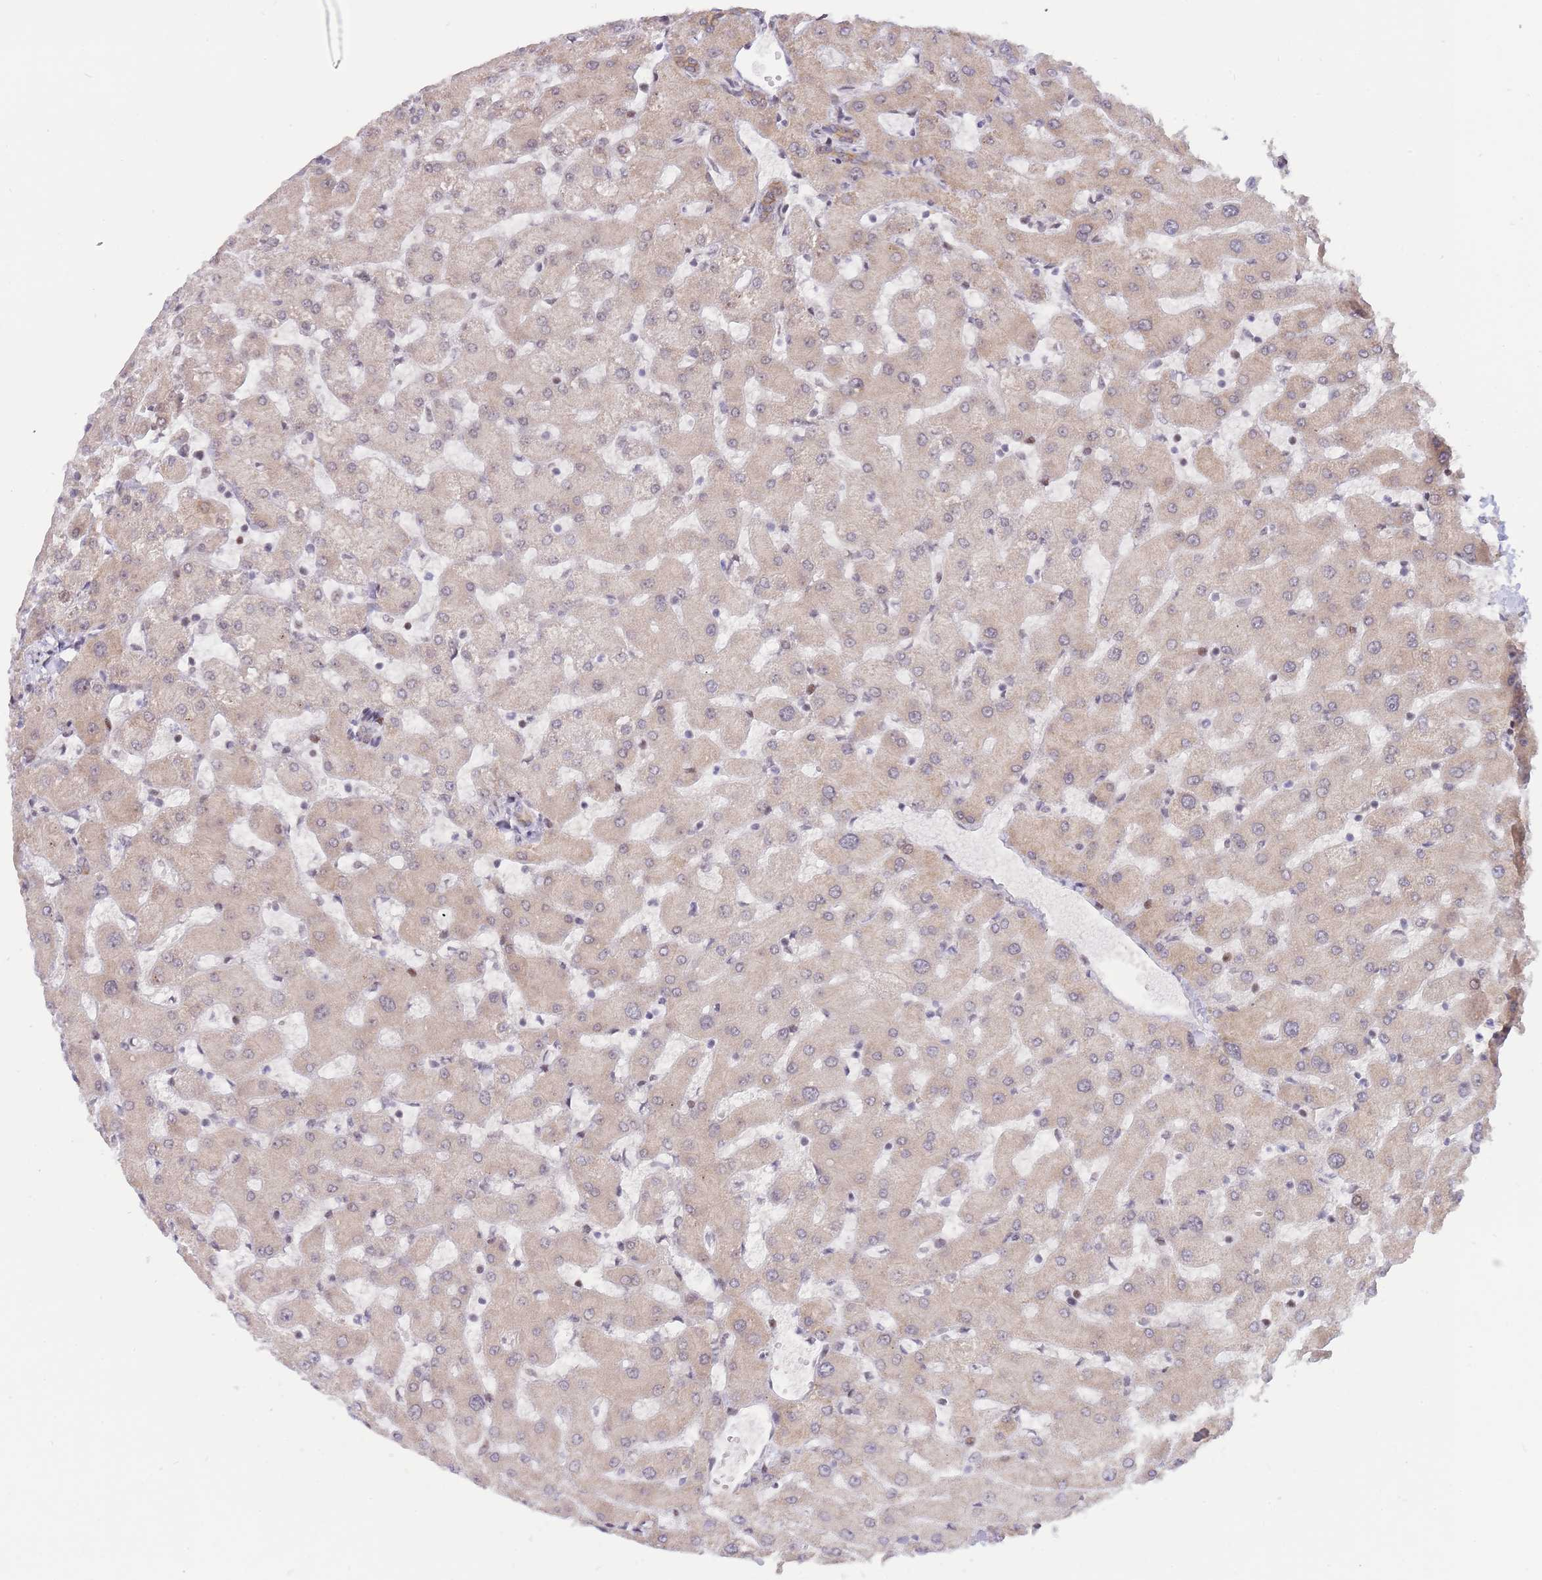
{"staining": {"intensity": "moderate", "quantity": ">75%", "location": "cytoplasmic/membranous,nuclear"}, "tissue": "liver", "cell_type": "Cholangiocytes", "image_type": "normal", "snomed": [{"axis": "morphology", "description": "Normal tissue, NOS"}, {"axis": "topography", "description": "Liver"}], "caption": "Immunohistochemistry (IHC) (DAB) staining of benign liver exhibits moderate cytoplasmic/membranous,nuclear protein positivity in approximately >75% of cholangiocytes. The staining was performed using DAB (3,3'-diaminobenzidine) to visualize the protein expression in brown, while the nuclei were stained in blue with hematoxylin (Magnification: 20x).", "gene": "TARBP2", "patient": {"sex": "female", "age": 63}}